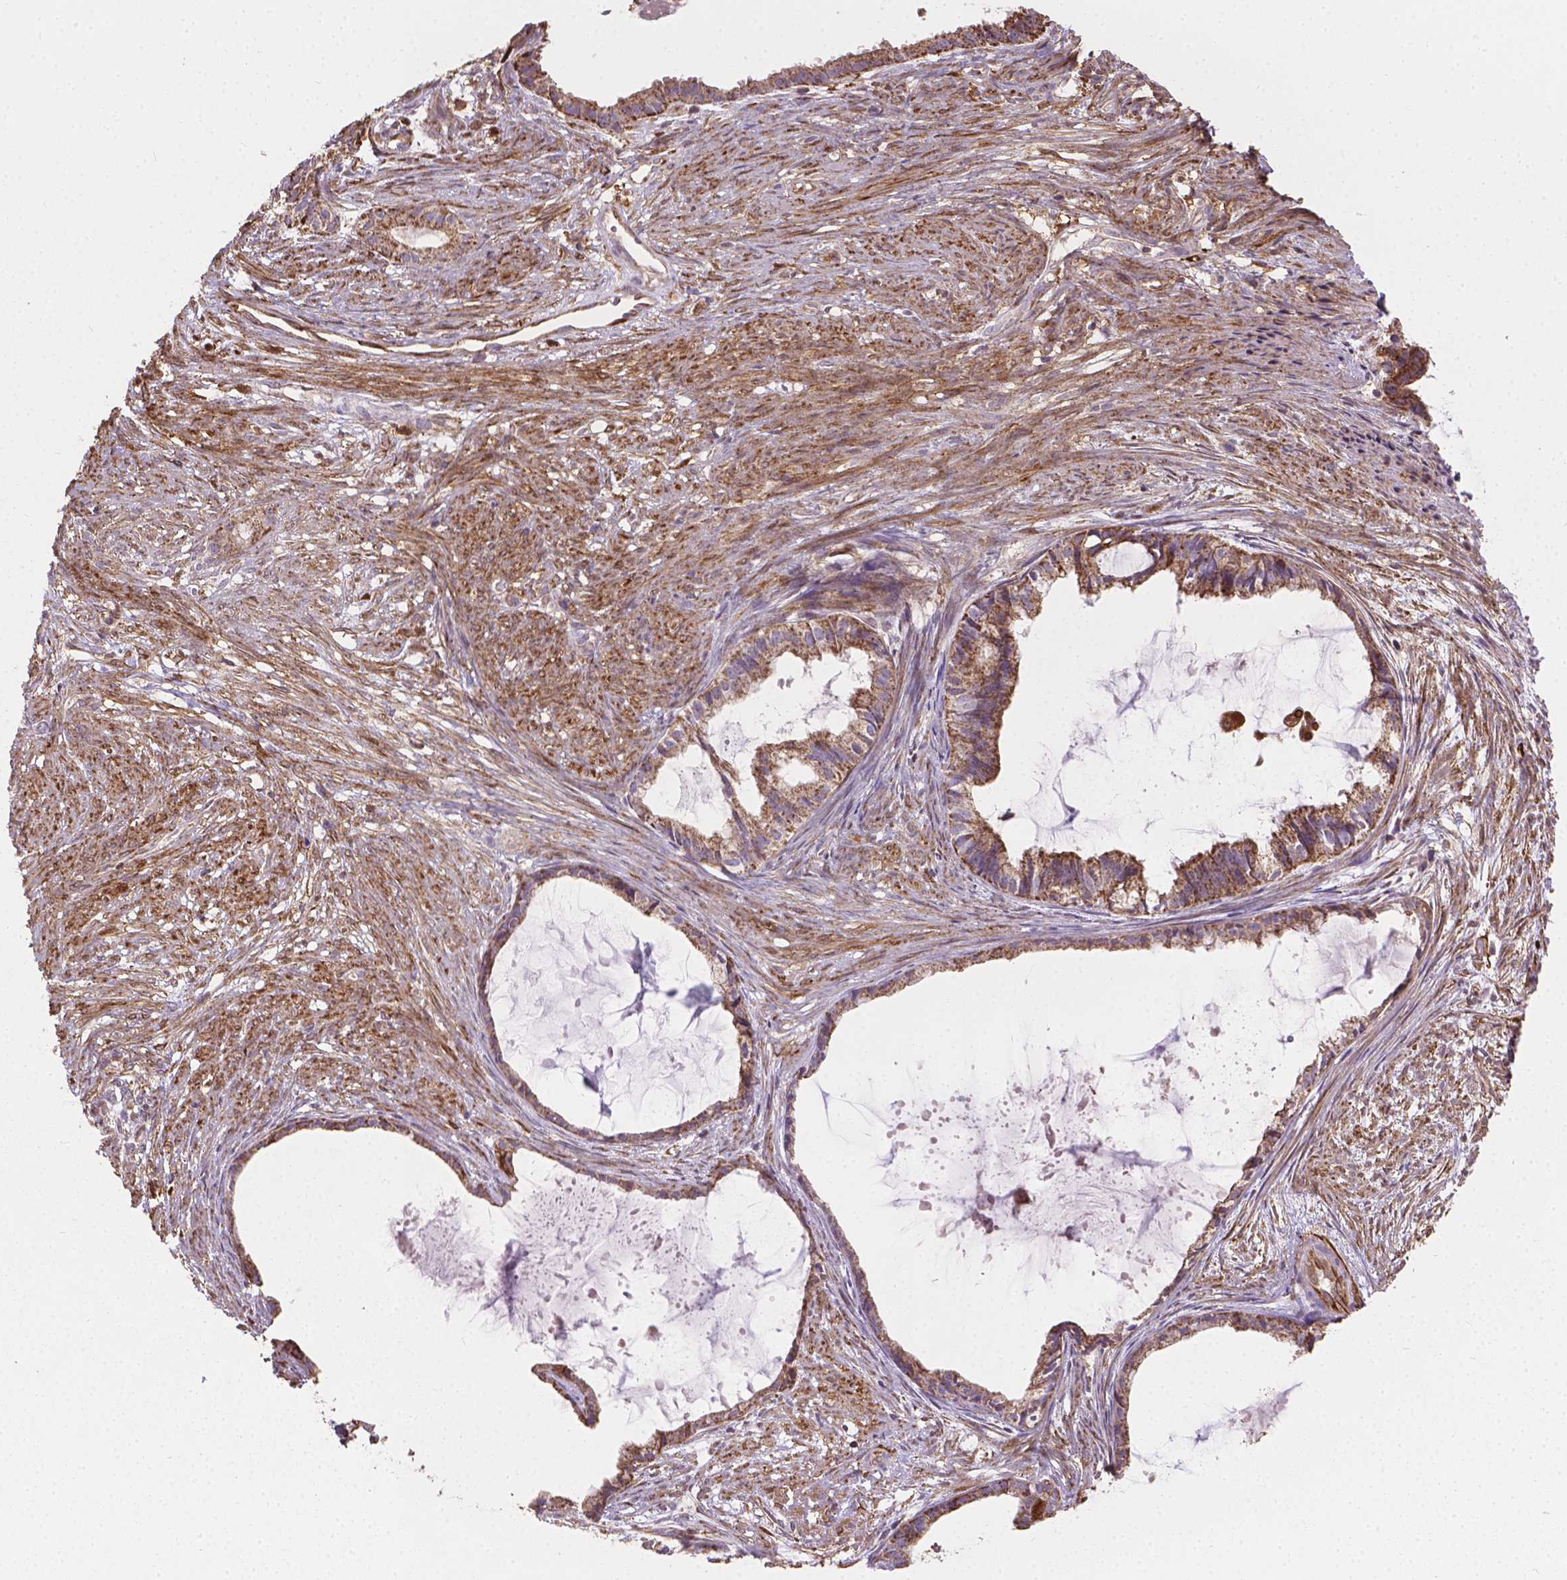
{"staining": {"intensity": "moderate", "quantity": ">75%", "location": "cytoplasmic/membranous"}, "tissue": "endometrial cancer", "cell_type": "Tumor cells", "image_type": "cancer", "snomed": [{"axis": "morphology", "description": "Adenocarcinoma, NOS"}, {"axis": "topography", "description": "Endometrium"}], "caption": "Endometrial cancer (adenocarcinoma) stained with DAB immunohistochemistry (IHC) displays medium levels of moderate cytoplasmic/membranous positivity in approximately >75% of tumor cells.", "gene": "TCAF1", "patient": {"sex": "female", "age": 86}}